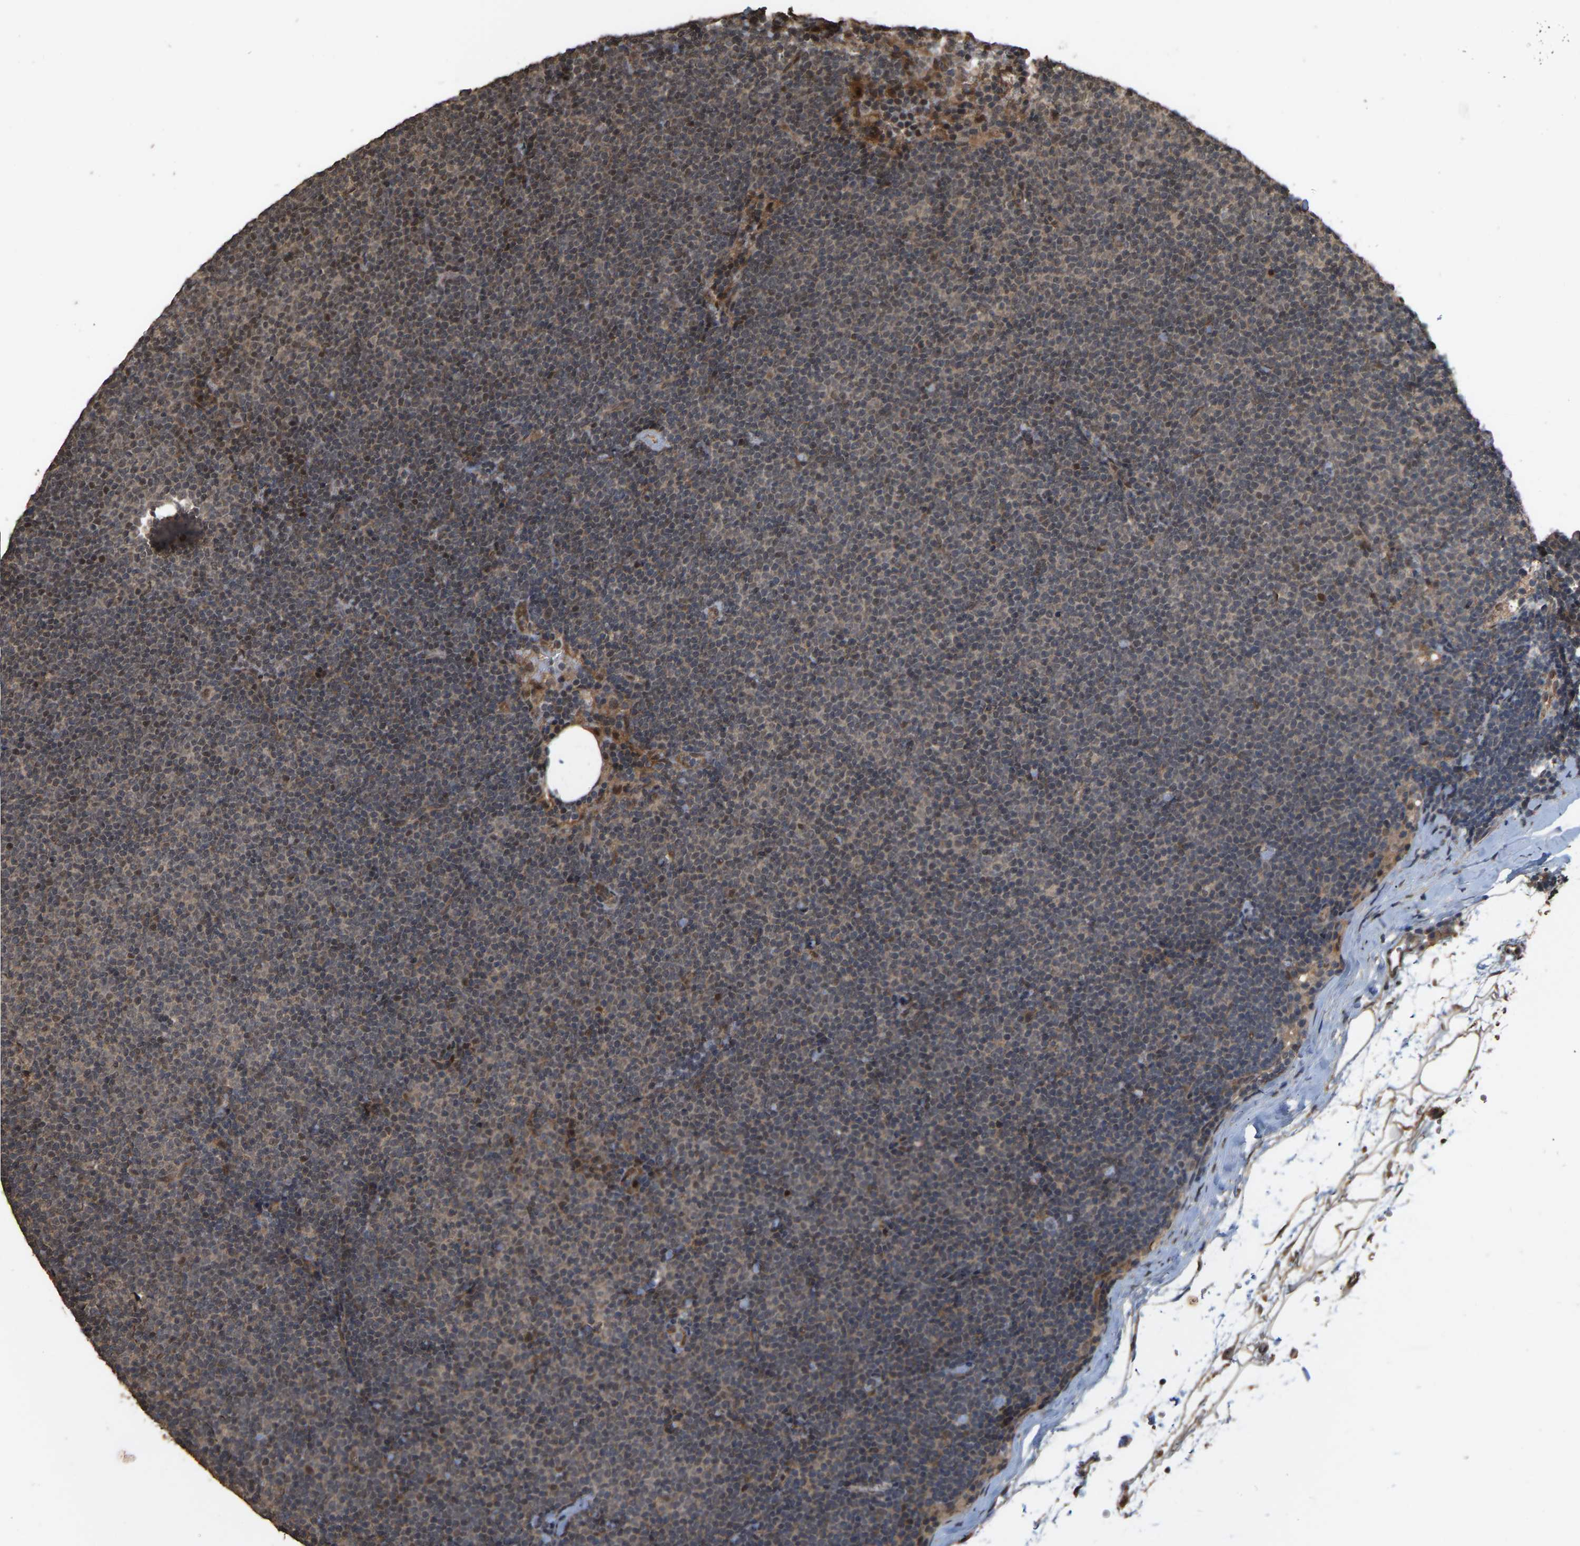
{"staining": {"intensity": "weak", "quantity": ">75%", "location": "cytoplasmic/membranous"}, "tissue": "lymphoma", "cell_type": "Tumor cells", "image_type": "cancer", "snomed": [{"axis": "morphology", "description": "Malignant lymphoma, non-Hodgkin's type, Low grade"}, {"axis": "topography", "description": "Lymph node"}], "caption": "Approximately >75% of tumor cells in lymphoma demonstrate weak cytoplasmic/membranous protein staining as visualized by brown immunohistochemical staining.", "gene": "ARHGAP23", "patient": {"sex": "female", "age": 53}}